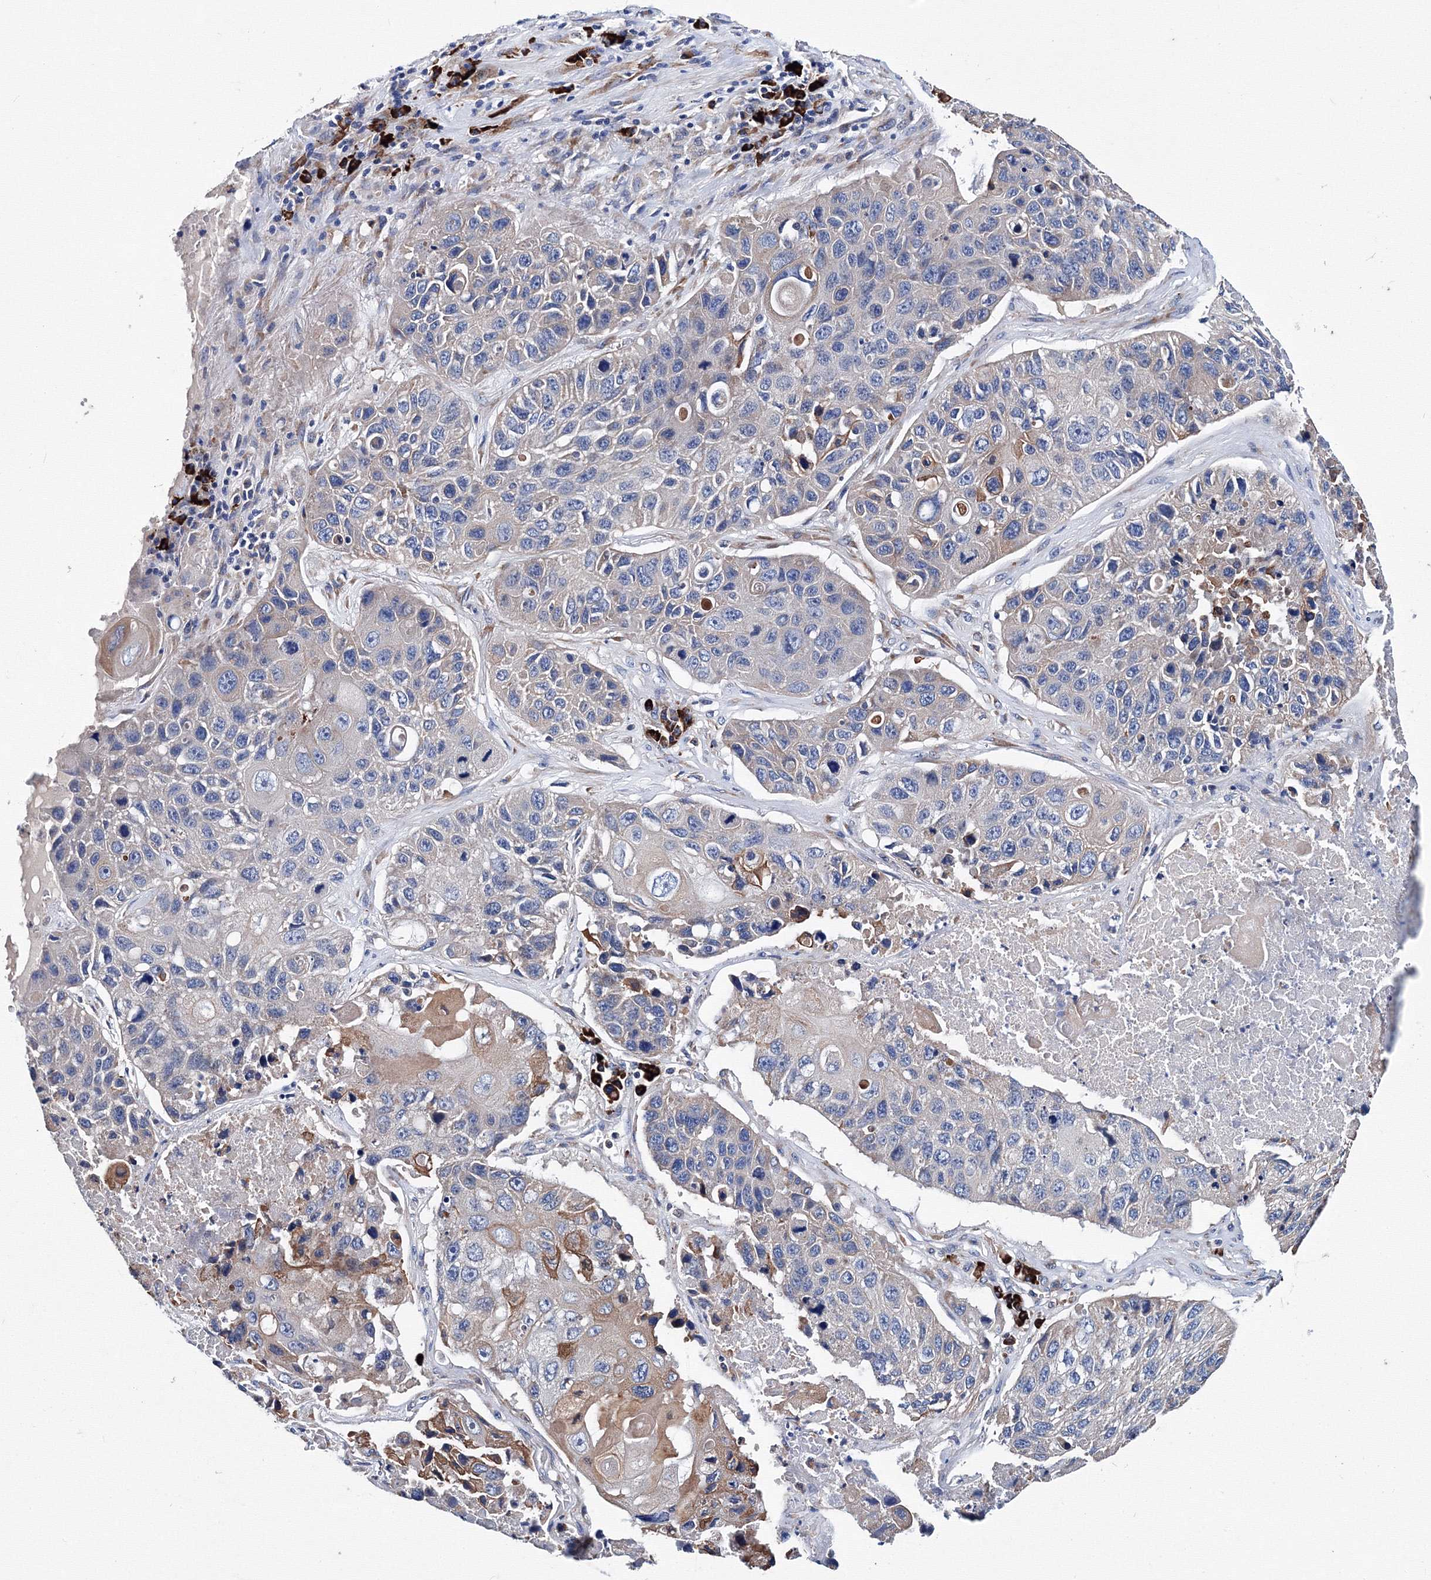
{"staining": {"intensity": "negative", "quantity": "none", "location": "none"}, "tissue": "lung cancer", "cell_type": "Tumor cells", "image_type": "cancer", "snomed": [{"axis": "morphology", "description": "Squamous cell carcinoma, NOS"}, {"axis": "topography", "description": "Lung"}], "caption": "This is an immunohistochemistry micrograph of human squamous cell carcinoma (lung). There is no positivity in tumor cells.", "gene": "TRPM2", "patient": {"sex": "male", "age": 61}}